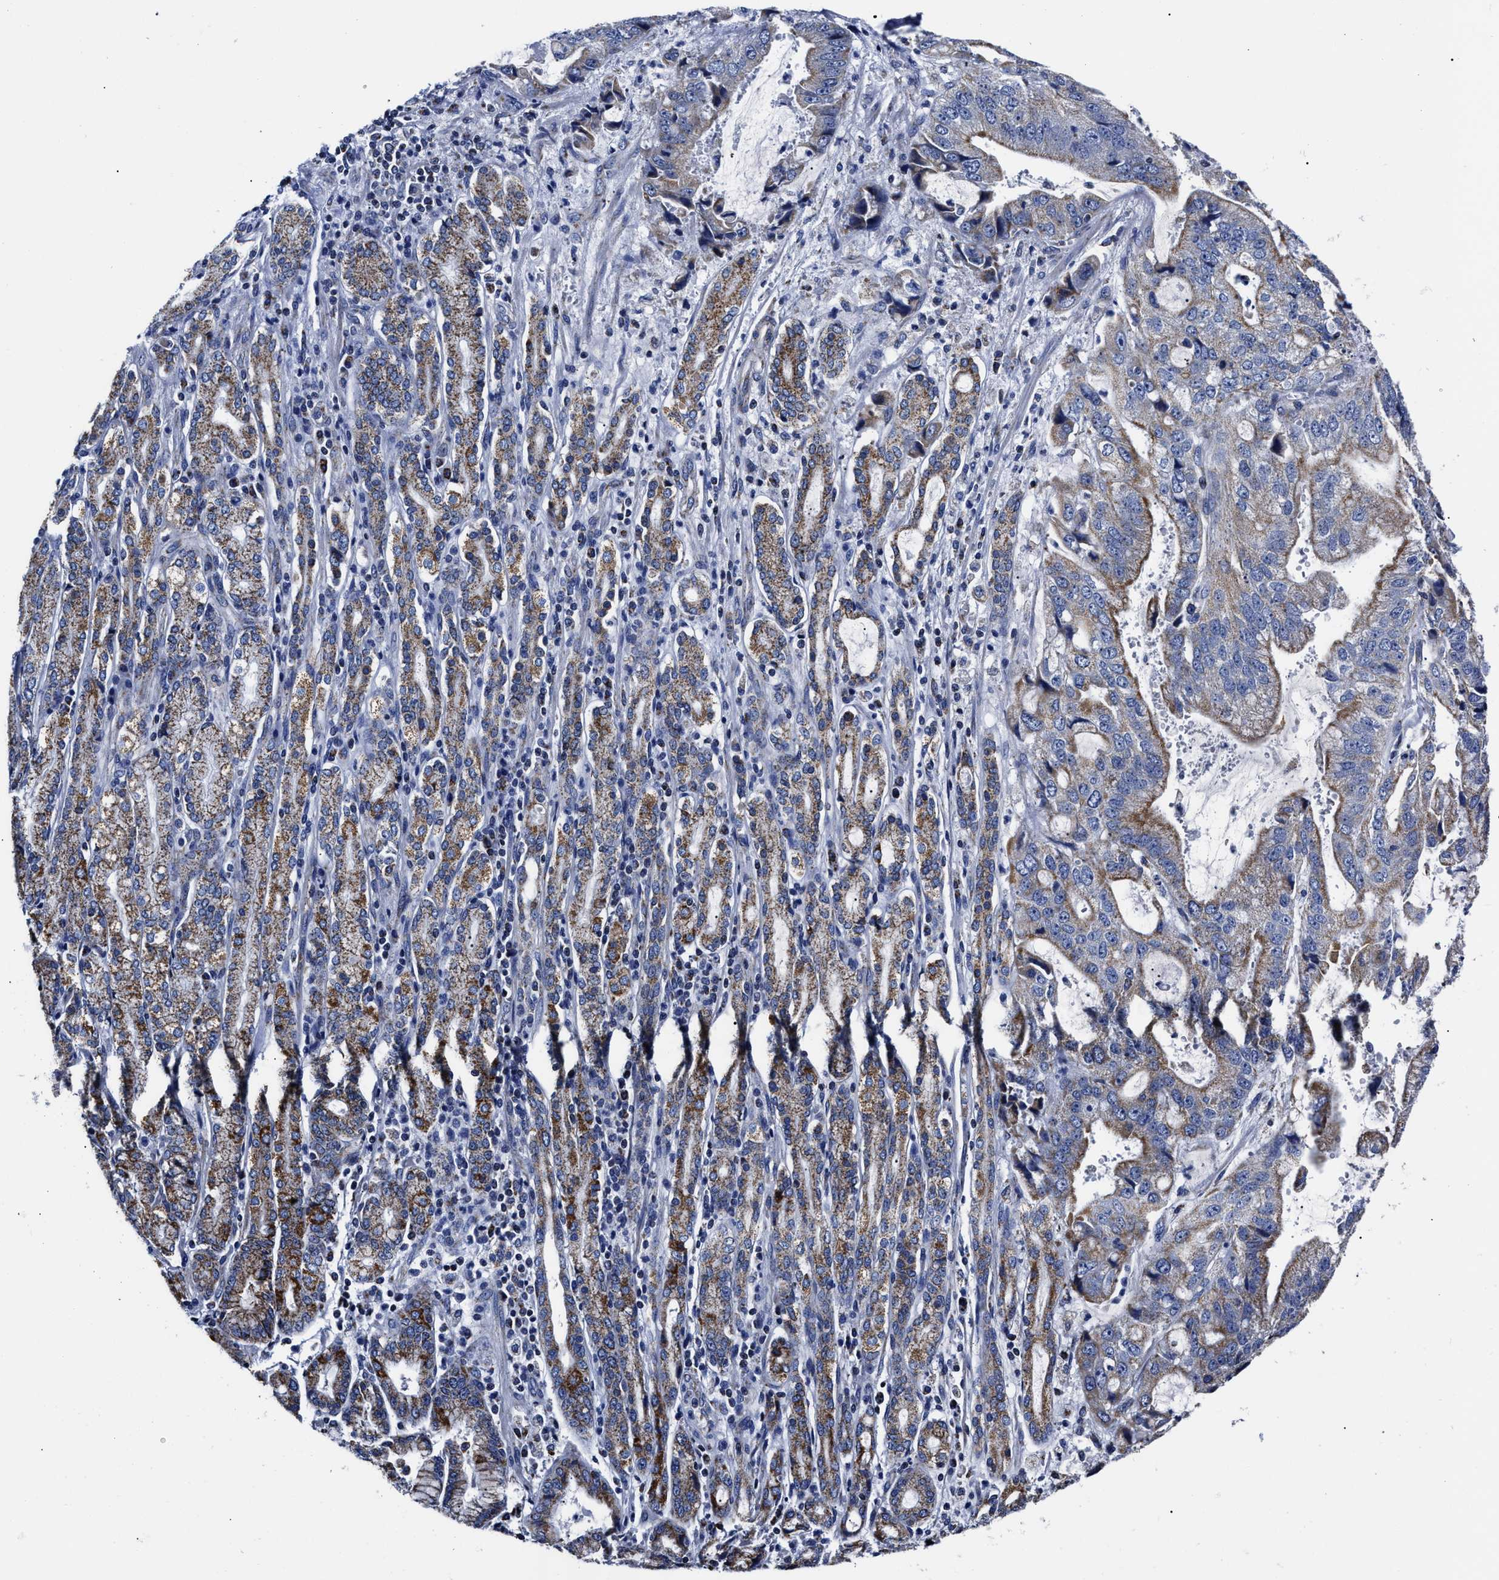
{"staining": {"intensity": "moderate", "quantity": "<25%", "location": "cytoplasmic/membranous"}, "tissue": "stomach cancer", "cell_type": "Tumor cells", "image_type": "cancer", "snomed": [{"axis": "morphology", "description": "Normal tissue, NOS"}, {"axis": "morphology", "description": "Adenocarcinoma, NOS"}, {"axis": "topography", "description": "Stomach"}], "caption": "A low amount of moderate cytoplasmic/membranous staining is present in about <25% of tumor cells in stomach adenocarcinoma tissue.", "gene": "HINT2", "patient": {"sex": "male", "age": 62}}